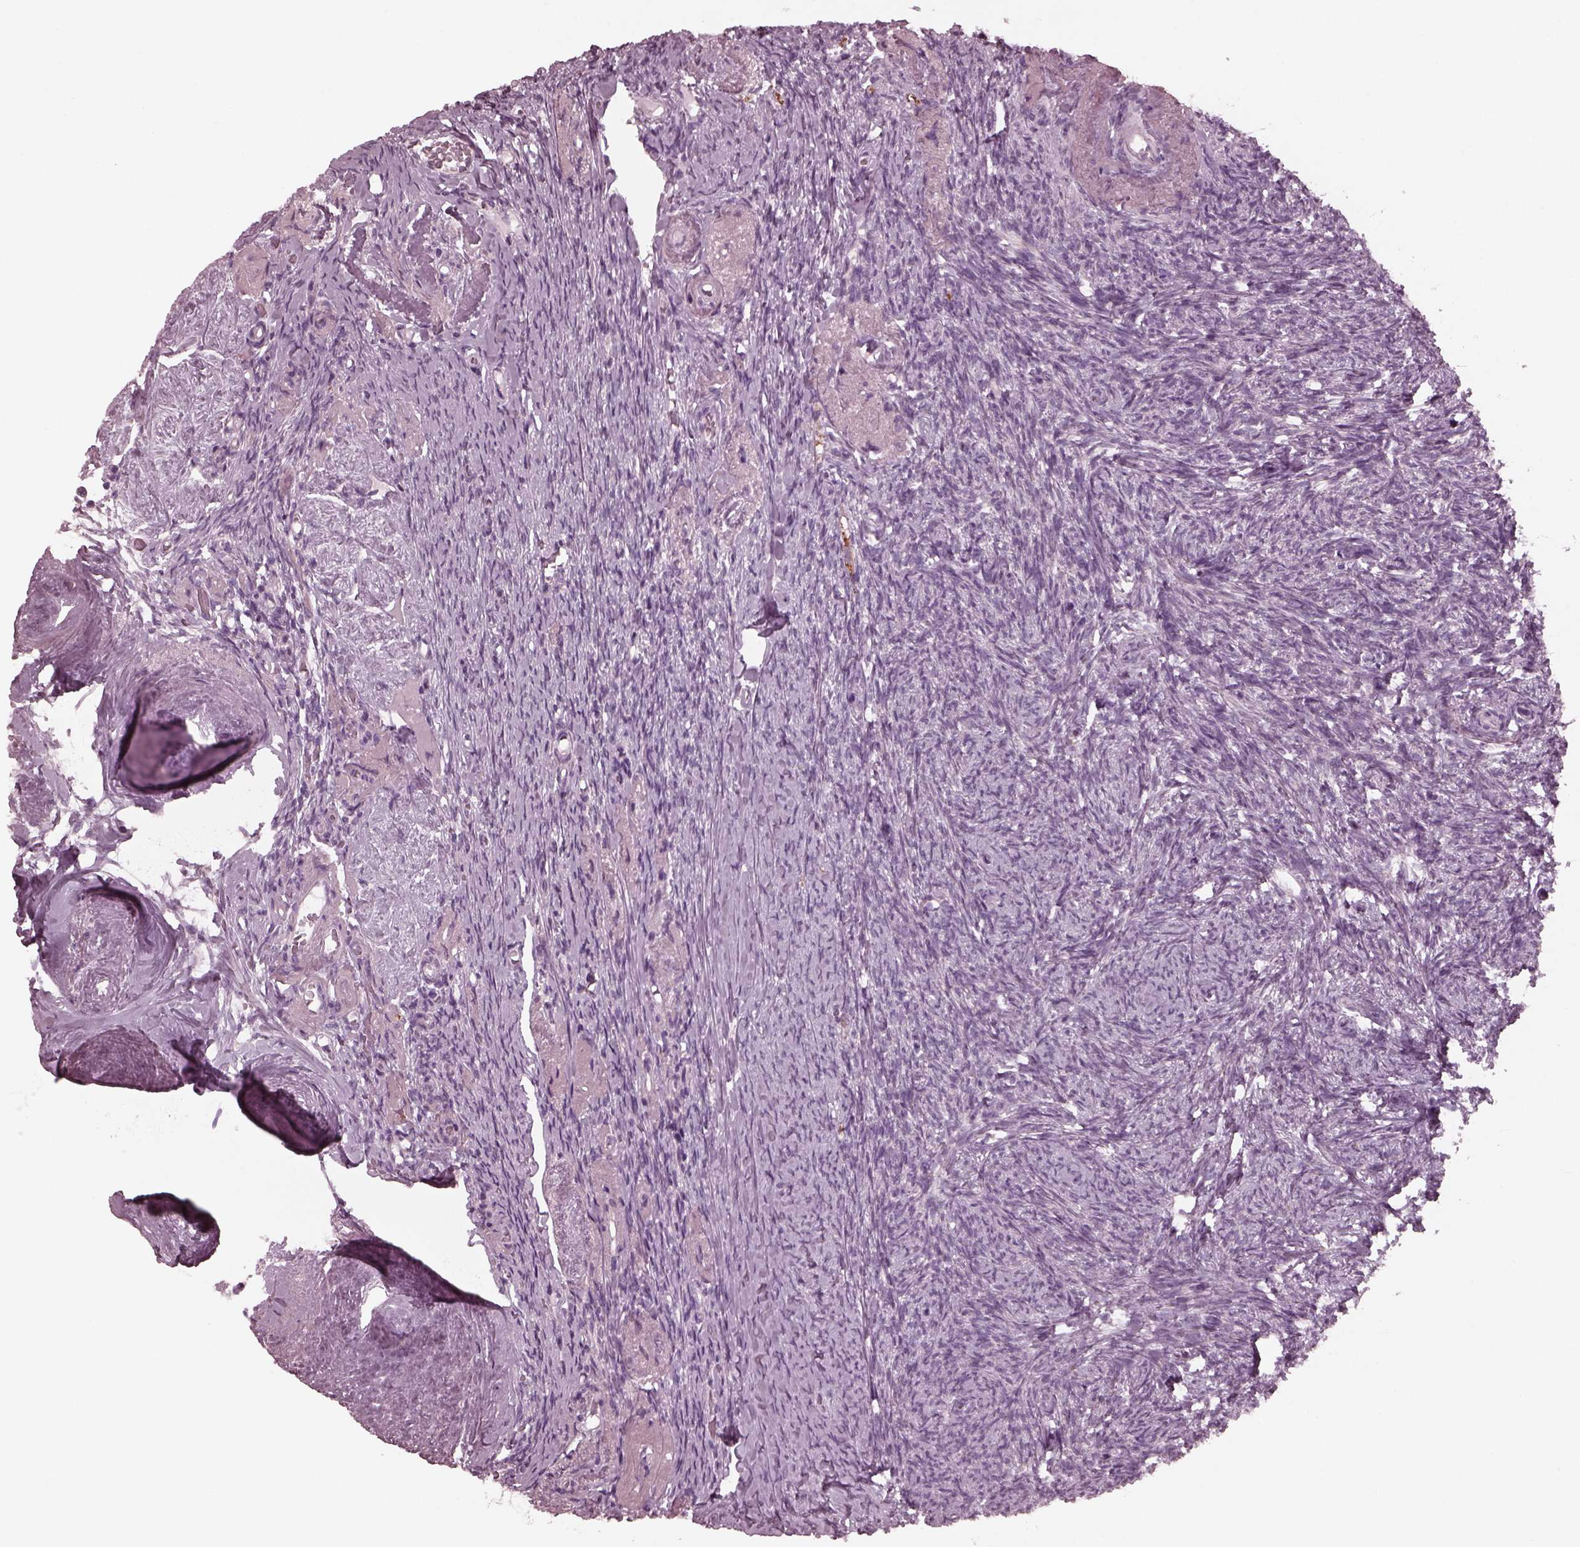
{"staining": {"intensity": "negative", "quantity": "none", "location": "none"}, "tissue": "ovary", "cell_type": "Ovarian stroma cells", "image_type": "normal", "snomed": [{"axis": "morphology", "description": "Normal tissue, NOS"}, {"axis": "topography", "description": "Ovary"}], "caption": "Ovarian stroma cells show no significant protein positivity in normal ovary. Nuclei are stained in blue.", "gene": "CELSR3", "patient": {"sex": "female", "age": 72}}